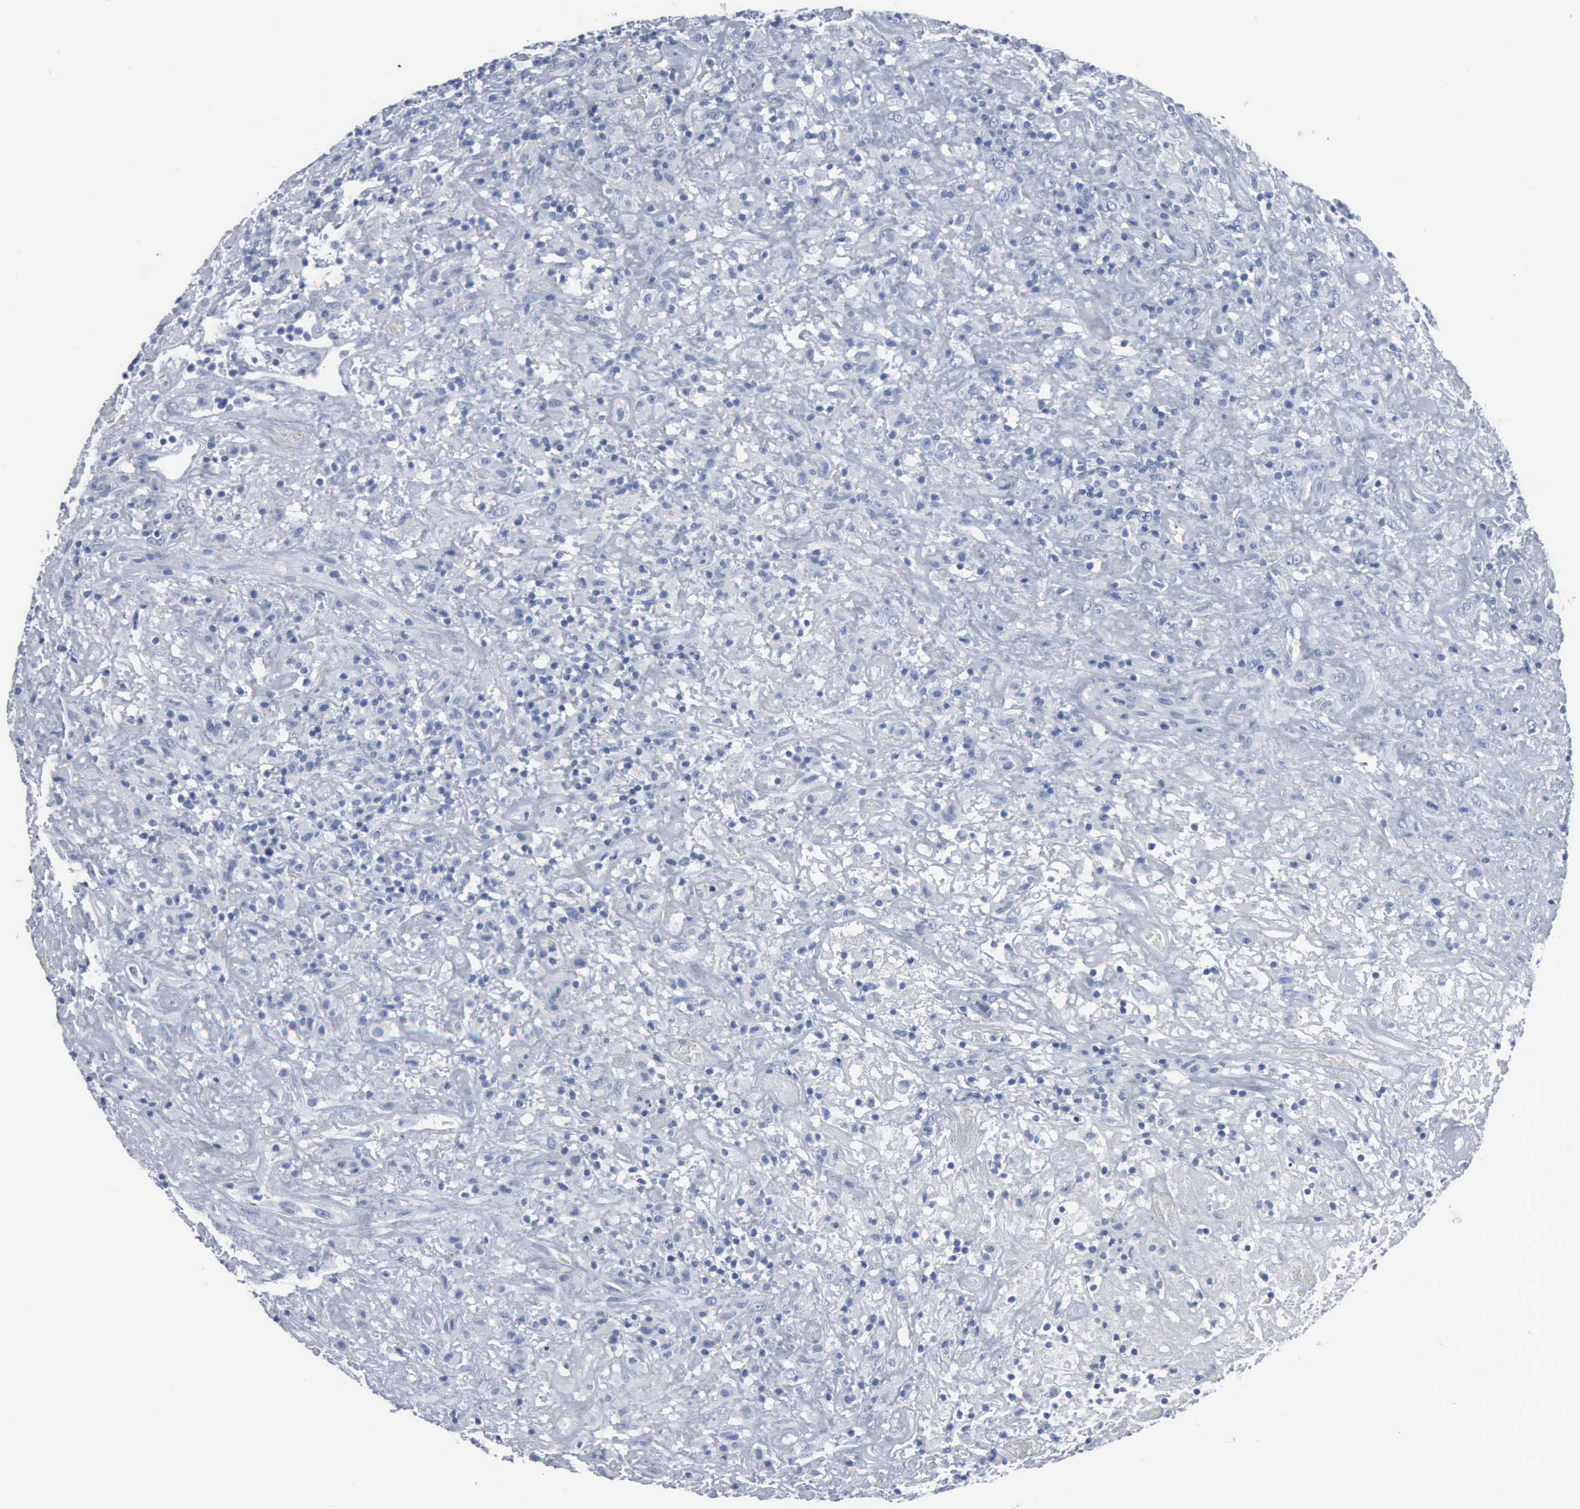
{"staining": {"intensity": "negative", "quantity": "none", "location": "none"}, "tissue": "lymphoma", "cell_type": "Tumor cells", "image_type": "cancer", "snomed": [{"axis": "morphology", "description": "Hodgkin's disease, NOS"}, {"axis": "topography", "description": "Lymph node"}], "caption": "Immunohistochemistry (IHC) of lymphoma demonstrates no expression in tumor cells.", "gene": "DMD", "patient": {"sex": "male", "age": 46}}